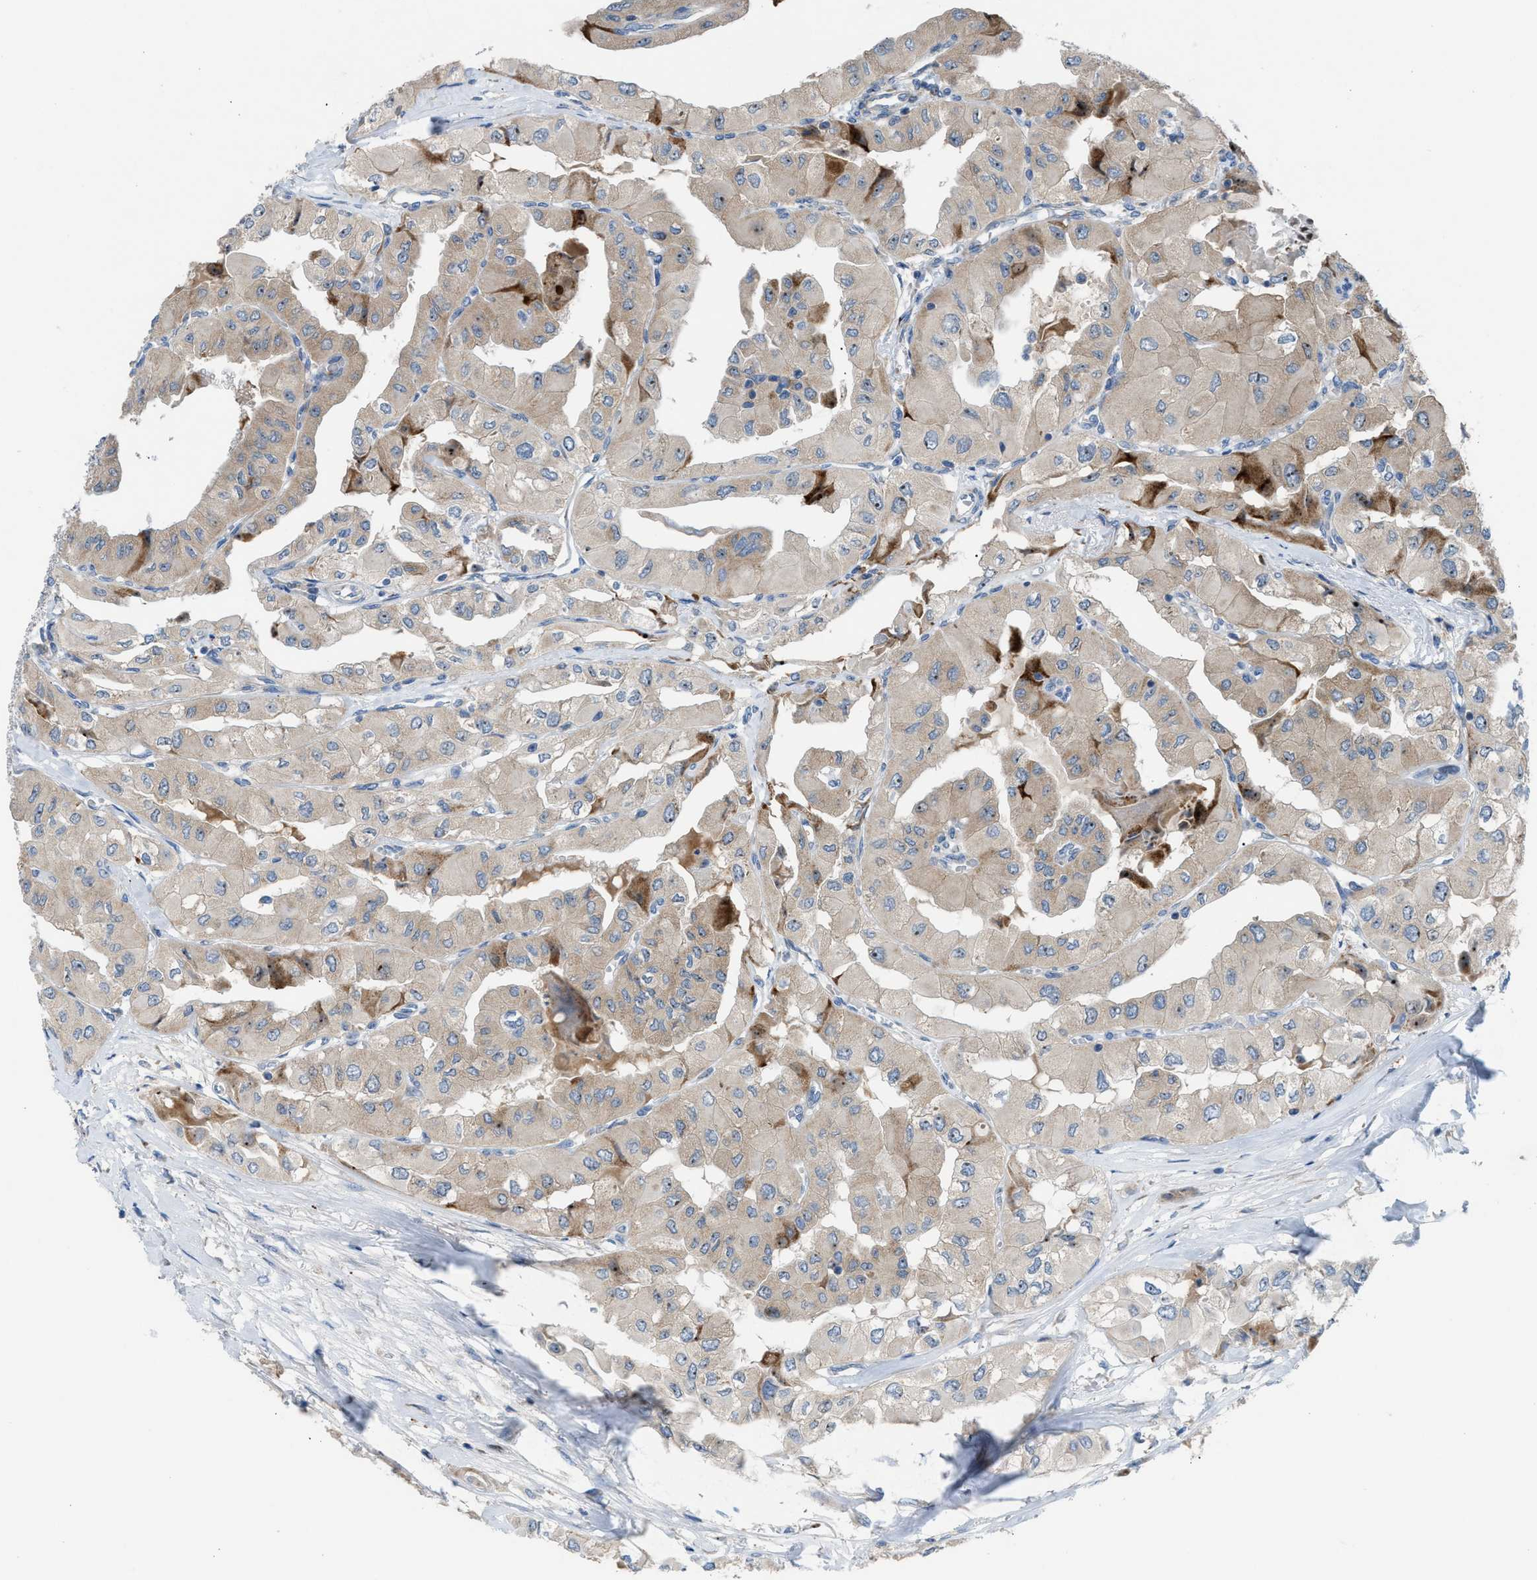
{"staining": {"intensity": "moderate", "quantity": "<25%", "location": "cytoplasmic/membranous,nuclear"}, "tissue": "thyroid cancer", "cell_type": "Tumor cells", "image_type": "cancer", "snomed": [{"axis": "morphology", "description": "Papillary adenocarcinoma, NOS"}, {"axis": "topography", "description": "Thyroid gland"}], "caption": "A brown stain labels moderate cytoplasmic/membranous and nuclear staining of a protein in thyroid papillary adenocarcinoma tumor cells. (Brightfield microscopy of DAB IHC at high magnification).", "gene": "TPH1", "patient": {"sex": "female", "age": 59}}